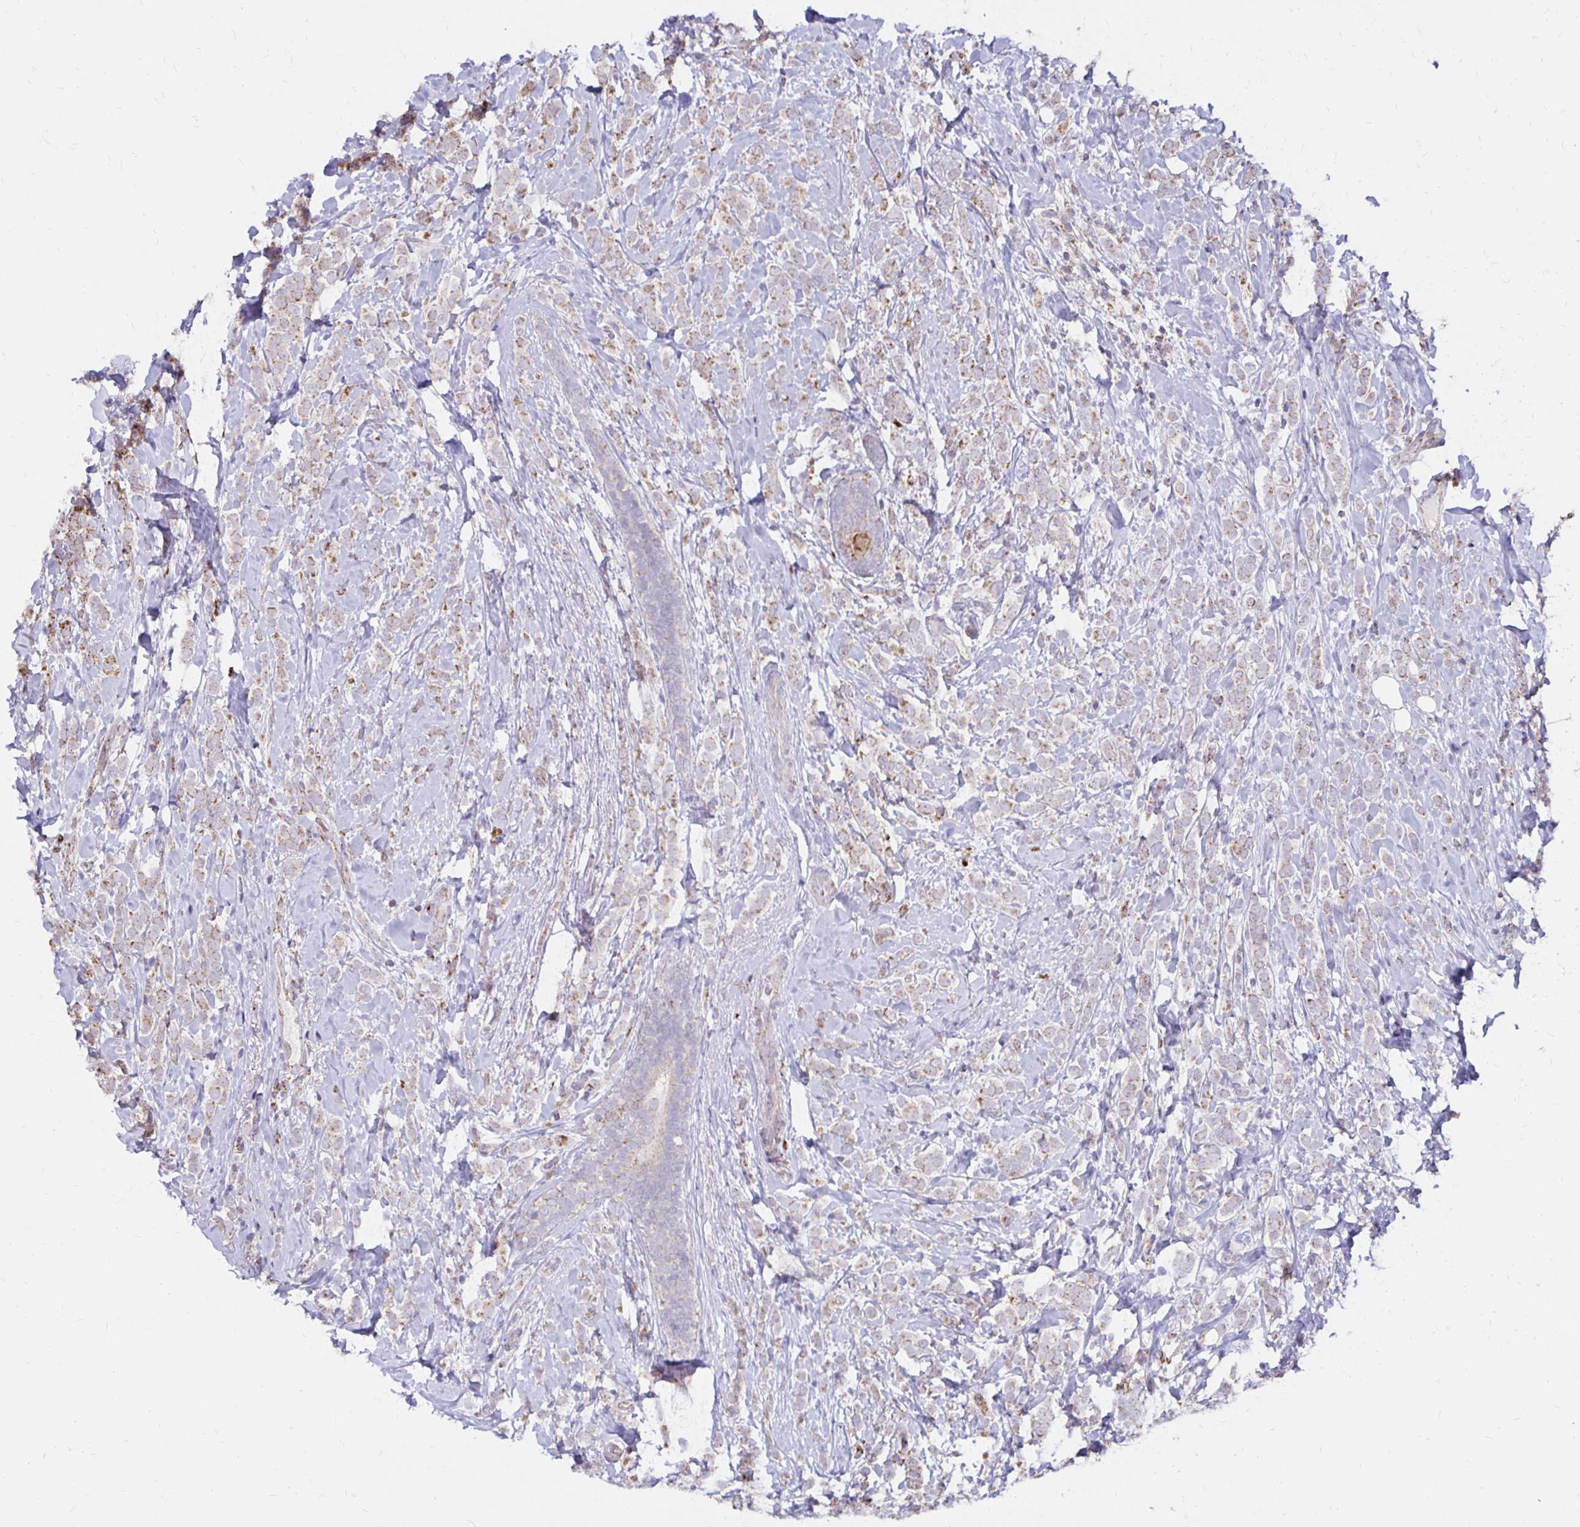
{"staining": {"intensity": "weak", "quantity": "25%-75%", "location": "cytoplasmic/membranous"}, "tissue": "breast cancer", "cell_type": "Tumor cells", "image_type": "cancer", "snomed": [{"axis": "morphology", "description": "Lobular carcinoma"}, {"axis": "topography", "description": "Breast"}], "caption": "DAB immunohistochemical staining of human breast cancer displays weak cytoplasmic/membranous protein positivity in about 25%-75% of tumor cells.", "gene": "IER3", "patient": {"sex": "female", "age": 49}}